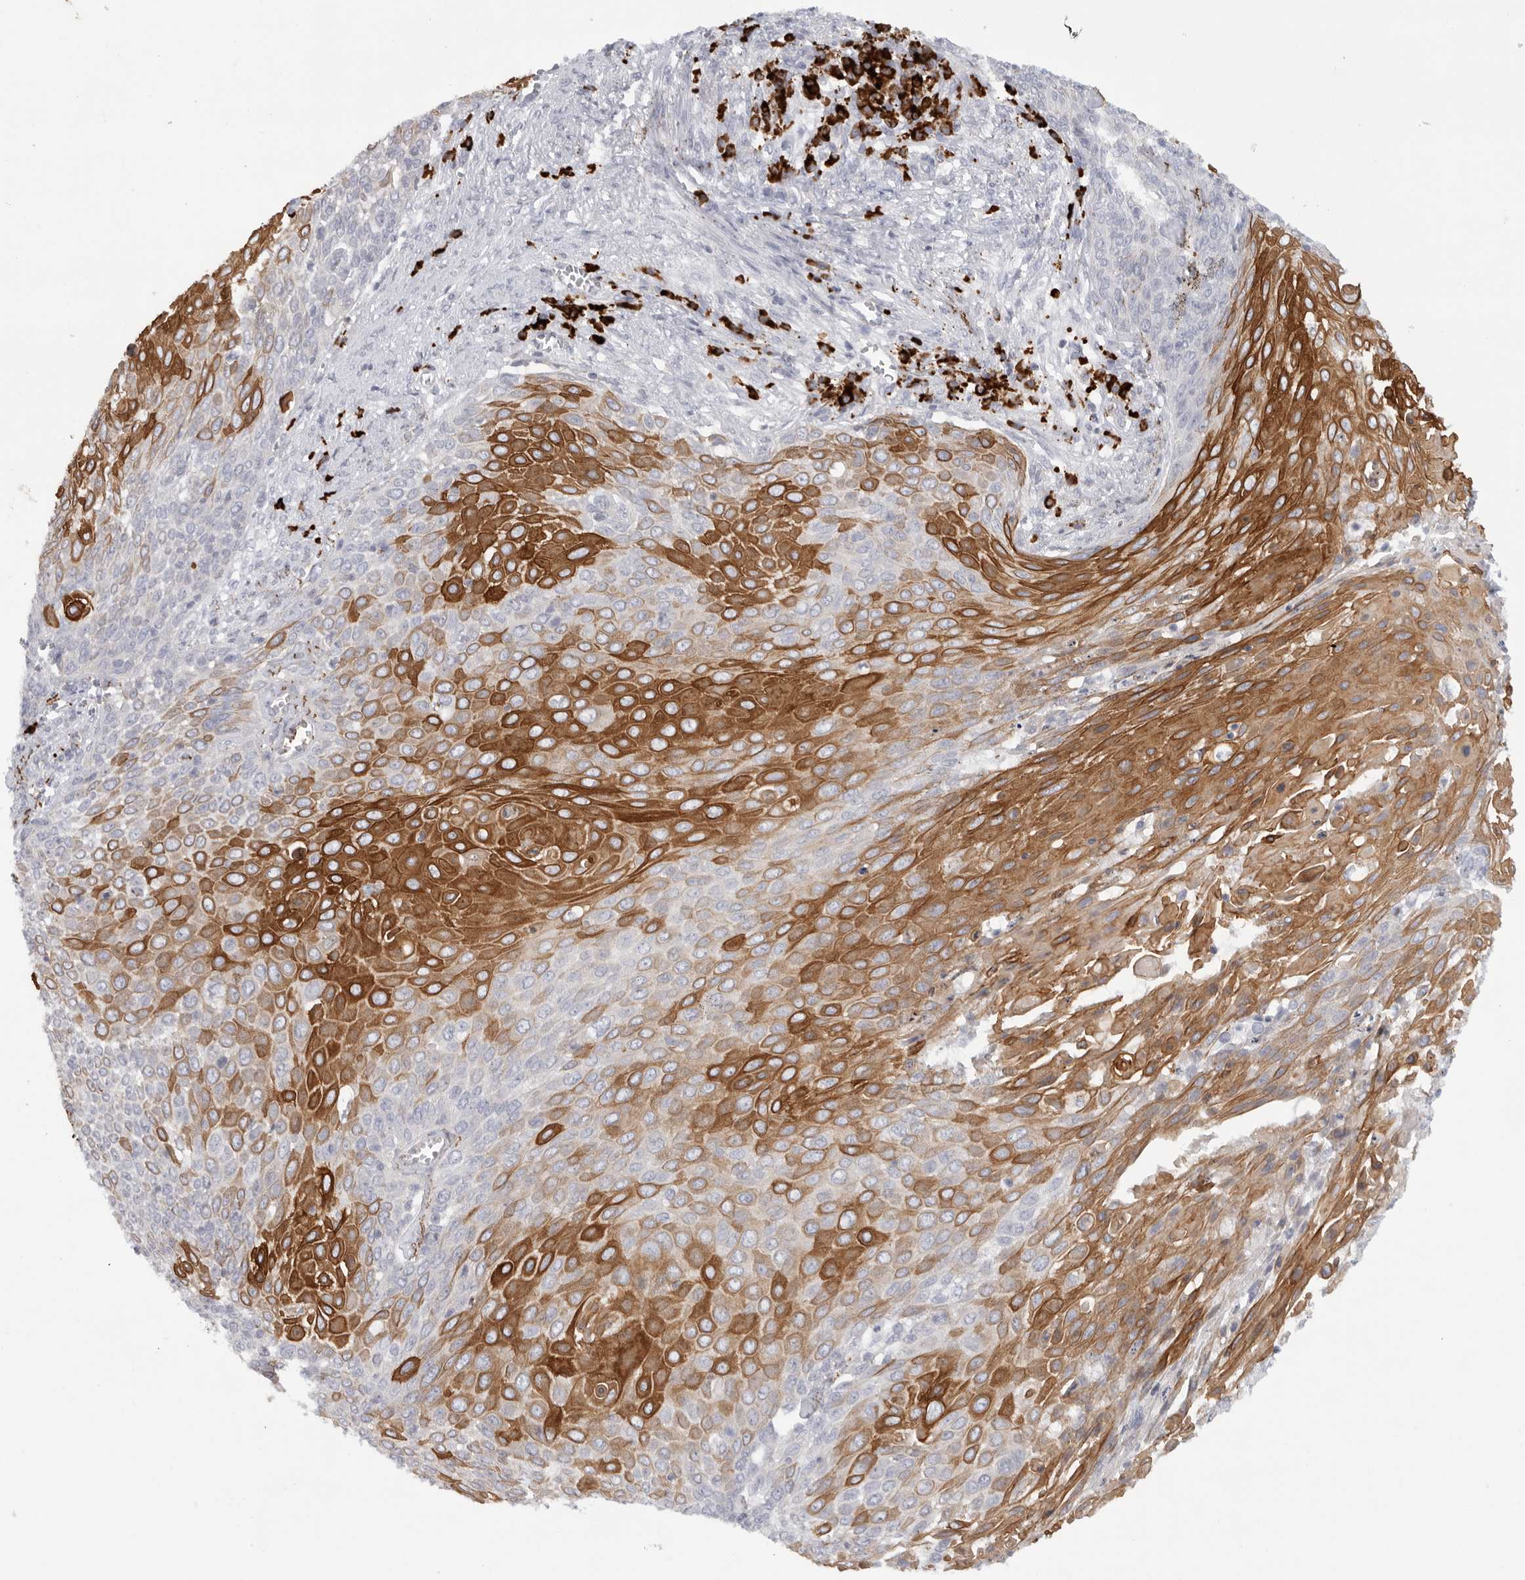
{"staining": {"intensity": "moderate", "quantity": ">75%", "location": "cytoplasmic/membranous"}, "tissue": "cervical cancer", "cell_type": "Tumor cells", "image_type": "cancer", "snomed": [{"axis": "morphology", "description": "Squamous cell carcinoma, NOS"}, {"axis": "topography", "description": "Cervix"}], "caption": "Immunohistochemistry (DAB) staining of human squamous cell carcinoma (cervical) displays moderate cytoplasmic/membranous protein expression in about >75% of tumor cells. (DAB IHC with brightfield microscopy, high magnification).", "gene": "TMEM69", "patient": {"sex": "female", "age": 39}}